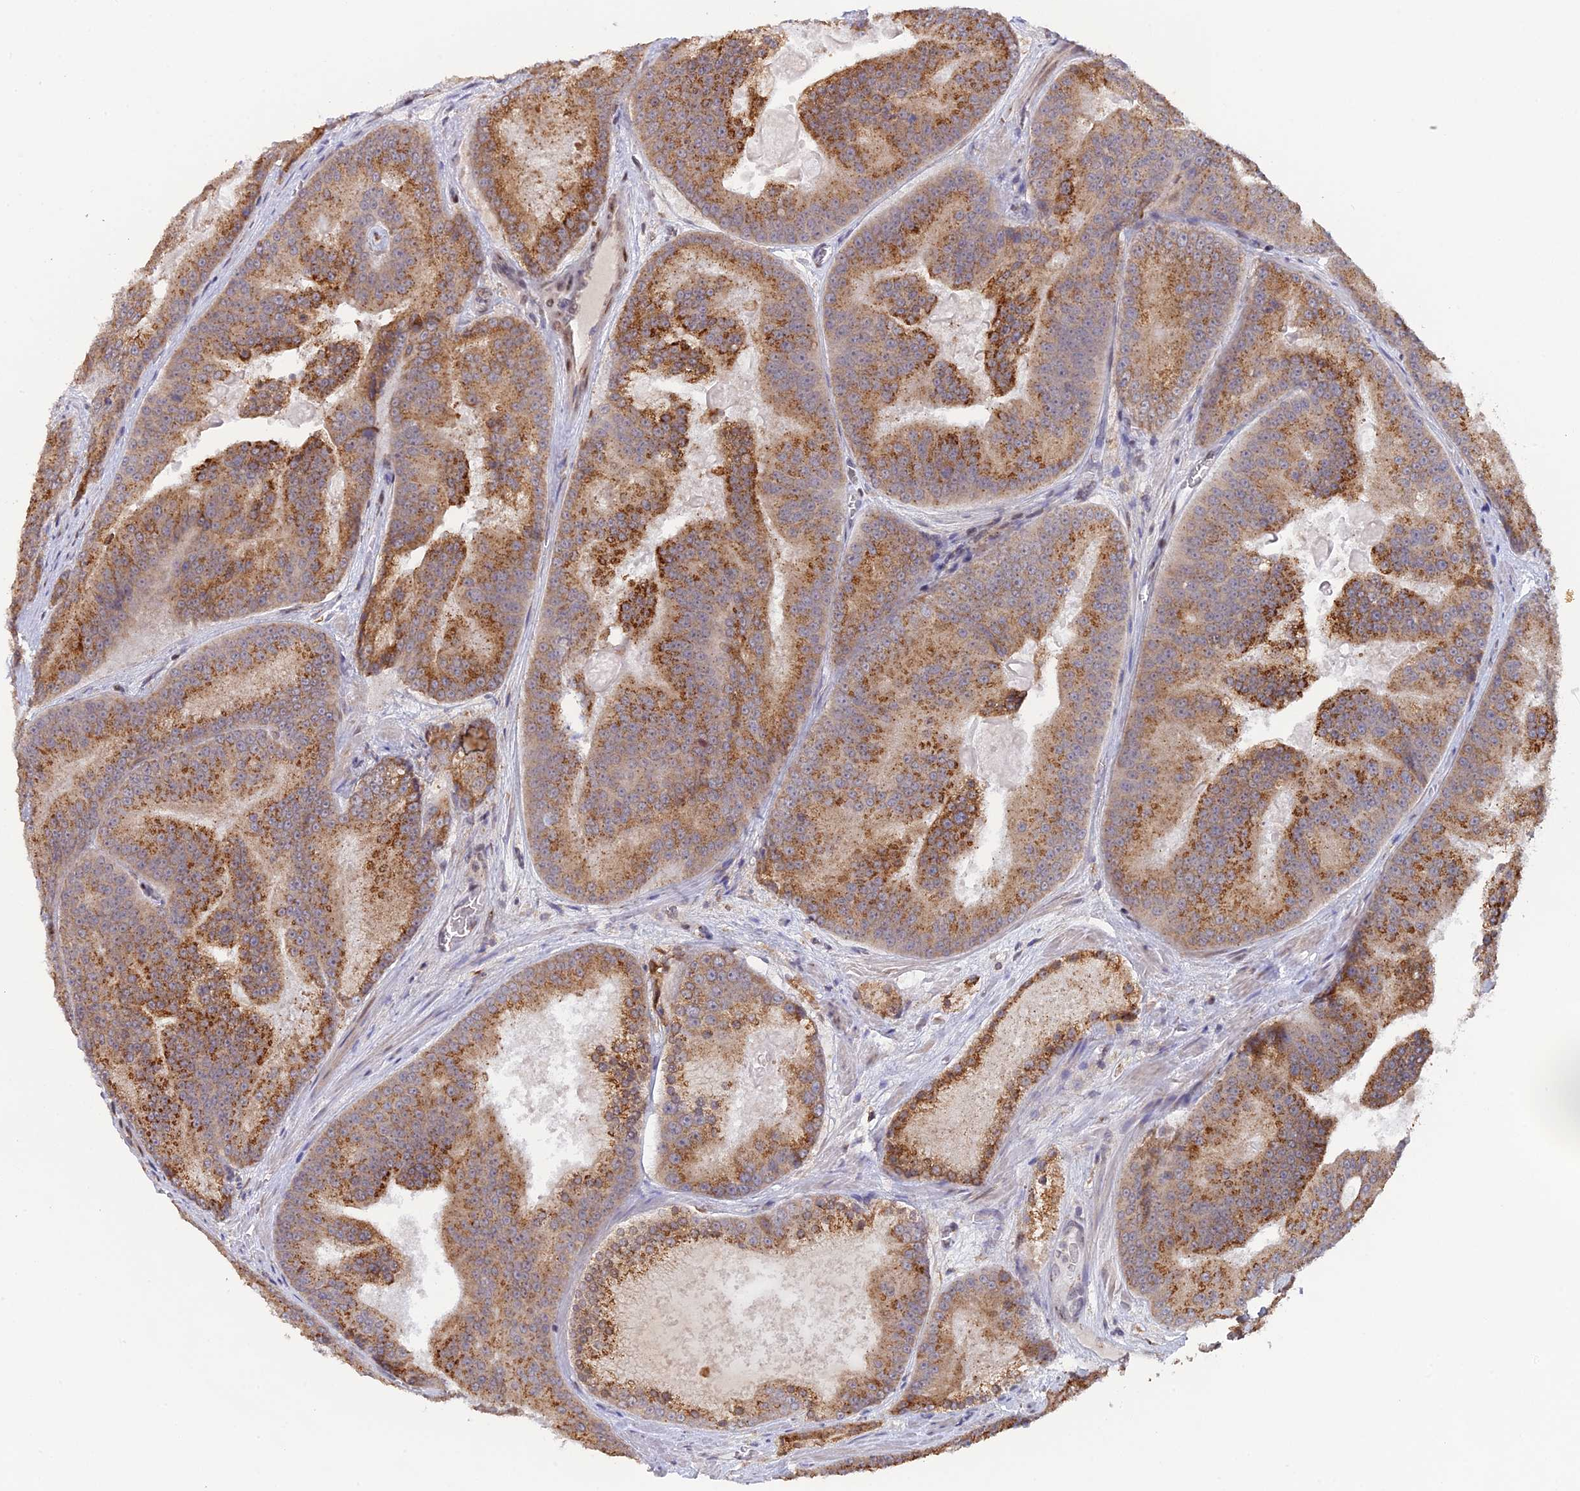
{"staining": {"intensity": "strong", "quantity": ">75%", "location": "cytoplasmic/membranous"}, "tissue": "prostate cancer", "cell_type": "Tumor cells", "image_type": "cancer", "snomed": [{"axis": "morphology", "description": "Adenocarcinoma, High grade"}, {"axis": "topography", "description": "Prostate"}], "caption": "Prostate cancer (high-grade adenocarcinoma) stained with DAB IHC demonstrates high levels of strong cytoplasmic/membranous expression in approximately >75% of tumor cells.", "gene": "SNX17", "patient": {"sex": "male", "age": 61}}